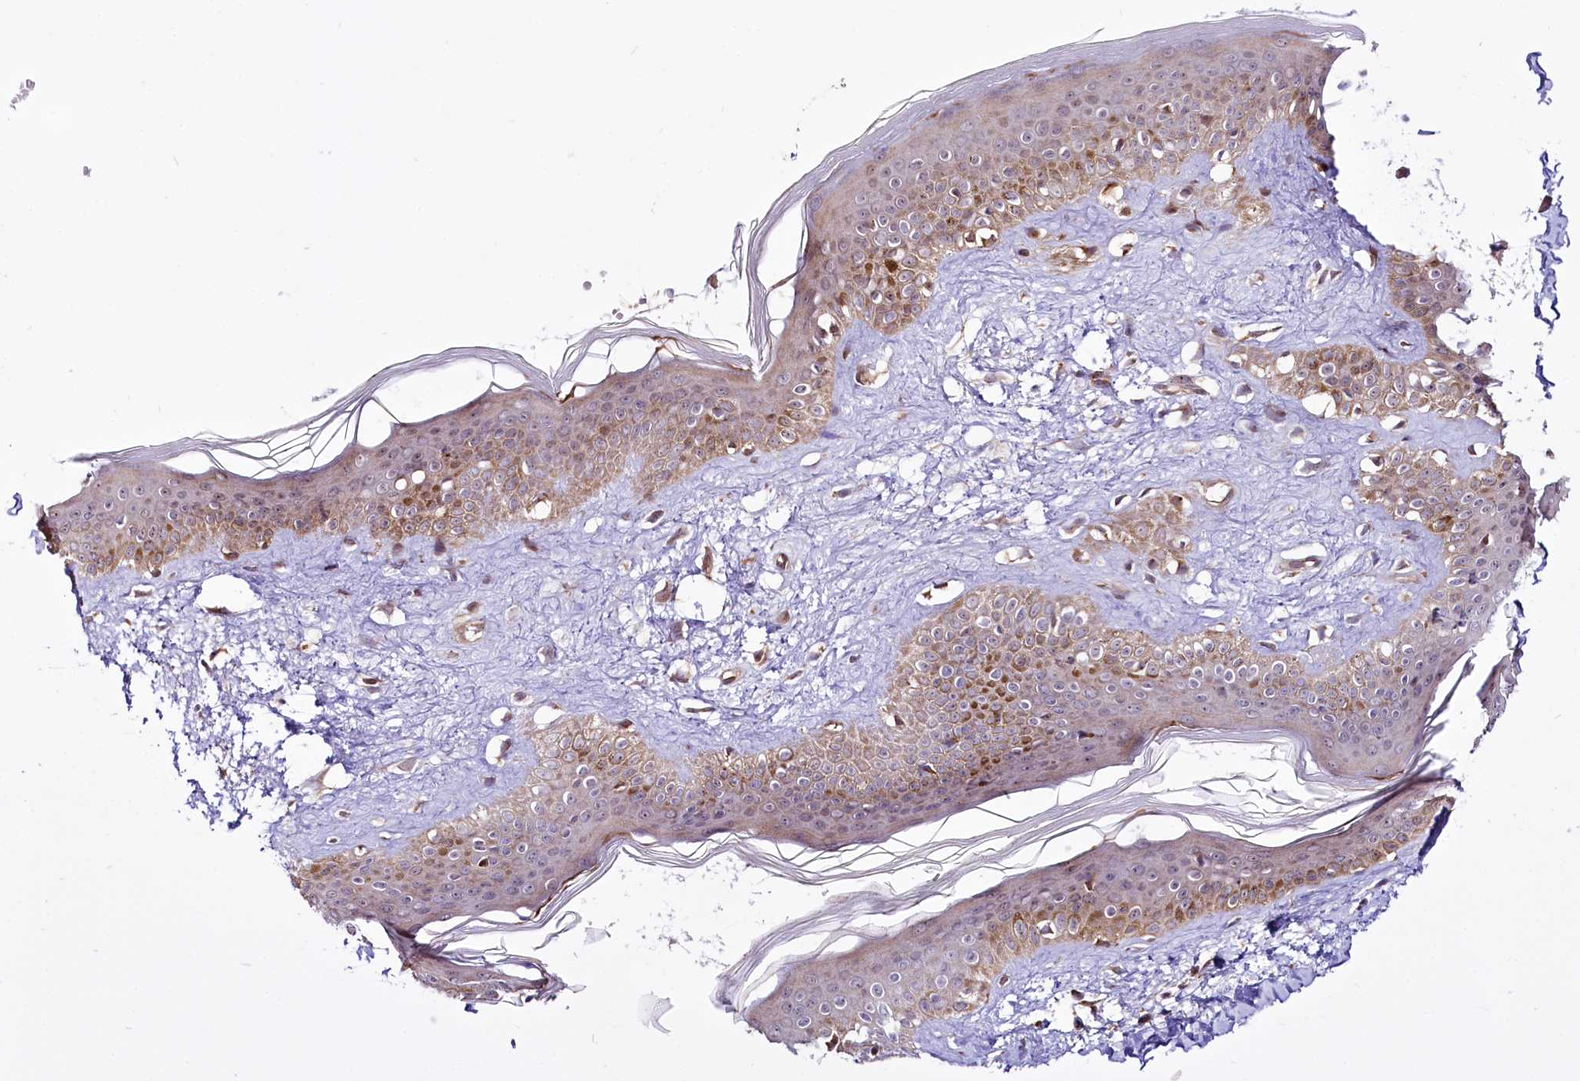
{"staining": {"intensity": "weak", "quantity": ">75%", "location": "cytoplasmic/membranous"}, "tissue": "skin", "cell_type": "Fibroblasts", "image_type": "normal", "snomed": [{"axis": "morphology", "description": "Normal tissue, NOS"}, {"axis": "topography", "description": "Skin"}], "caption": "The photomicrograph exhibits staining of normal skin, revealing weak cytoplasmic/membranous protein expression (brown color) within fibroblasts. The protein of interest is shown in brown color, while the nuclei are stained blue.", "gene": "ST7", "patient": {"sex": "female", "age": 58}}